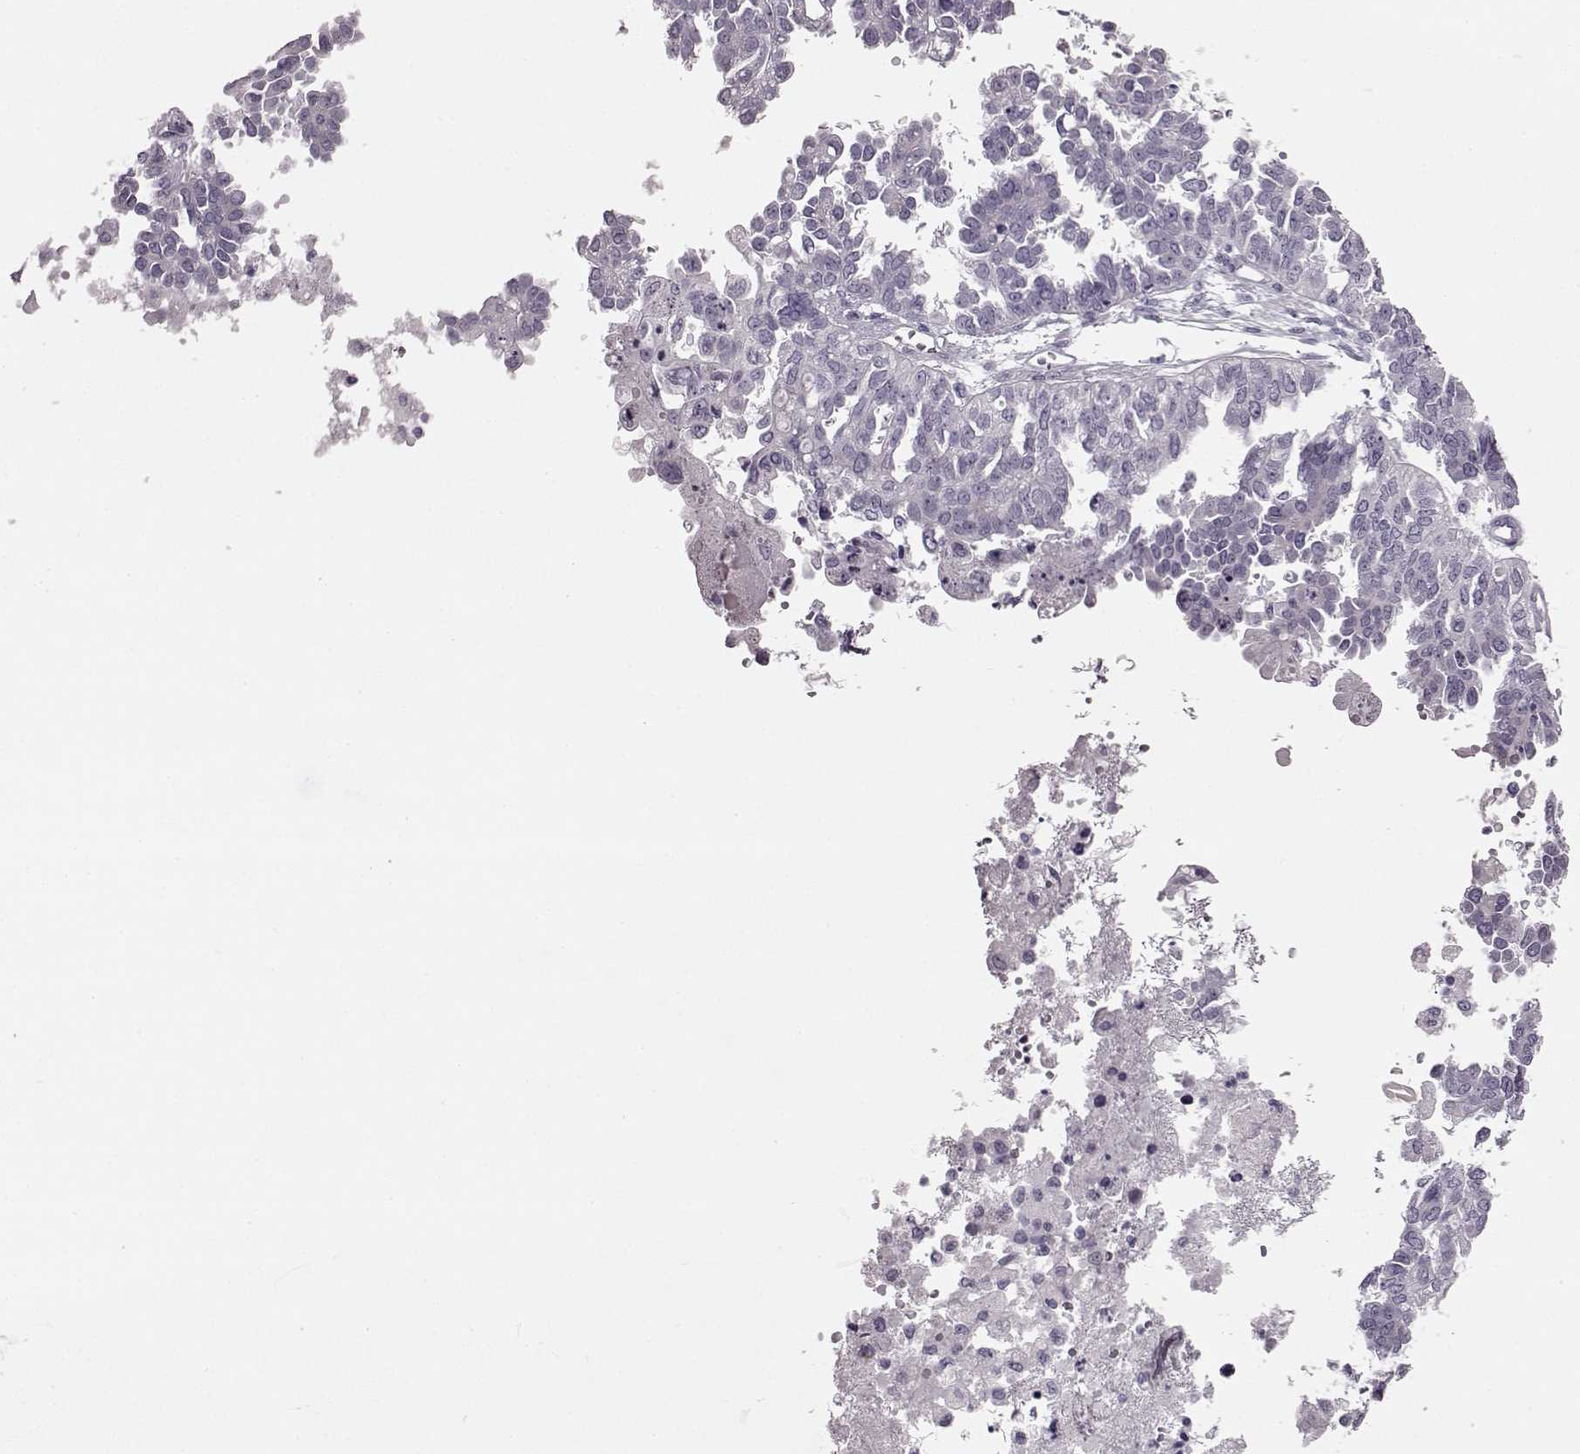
{"staining": {"intensity": "negative", "quantity": "none", "location": "none"}, "tissue": "ovarian cancer", "cell_type": "Tumor cells", "image_type": "cancer", "snomed": [{"axis": "morphology", "description": "Cystadenocarcinoma, serous, NOS"}, {"axis": "topography", "description": "Ovary"}], "caption": "DAB (3,3'-diaminobenzidine) immunohistochemical staining of ovarian cancer (serous cystadenocarcinoma) exhibits no significant positivity in tumor cells.", "gene": "SNTG1", "patient": {"sex": "female", "age": 53}}